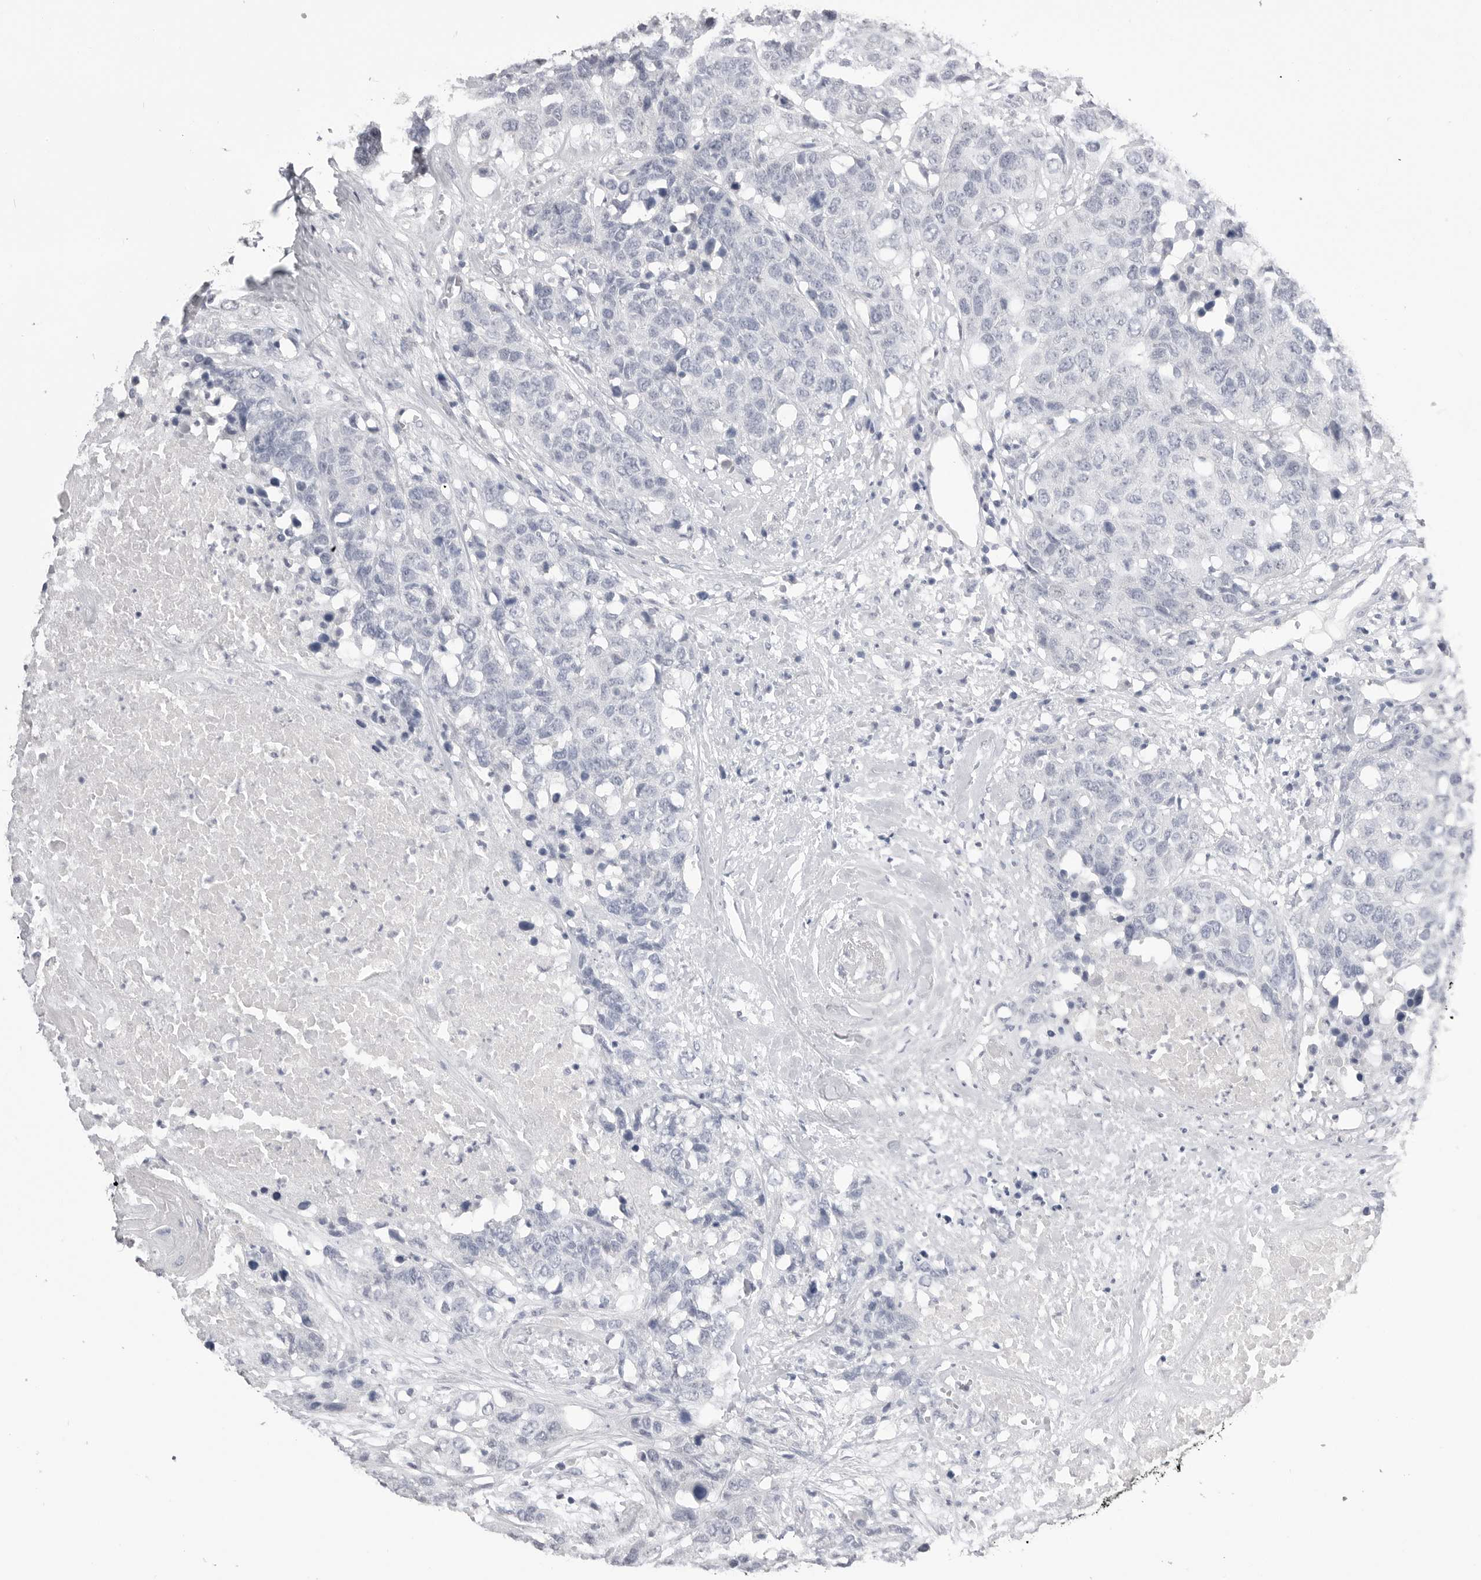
{"staining": {"intensity": "negative", "quantity": "none", "location": "none"}, "tissue": "head and neck cancer", "cell_type": "Tumor cells", "image_type": "cancer", "snomed": [{"axis": "morphology", "description": "Squamous cell carcinoma, NOS"}, {"axis": "topography", "description": "Head-Neck"}], "caption": "Tumor cells are negative for protein expression in human head and neck squamous cell carcinoma.", "gene": "CPB1", "patient": {"sex": "male", "age": 66}}